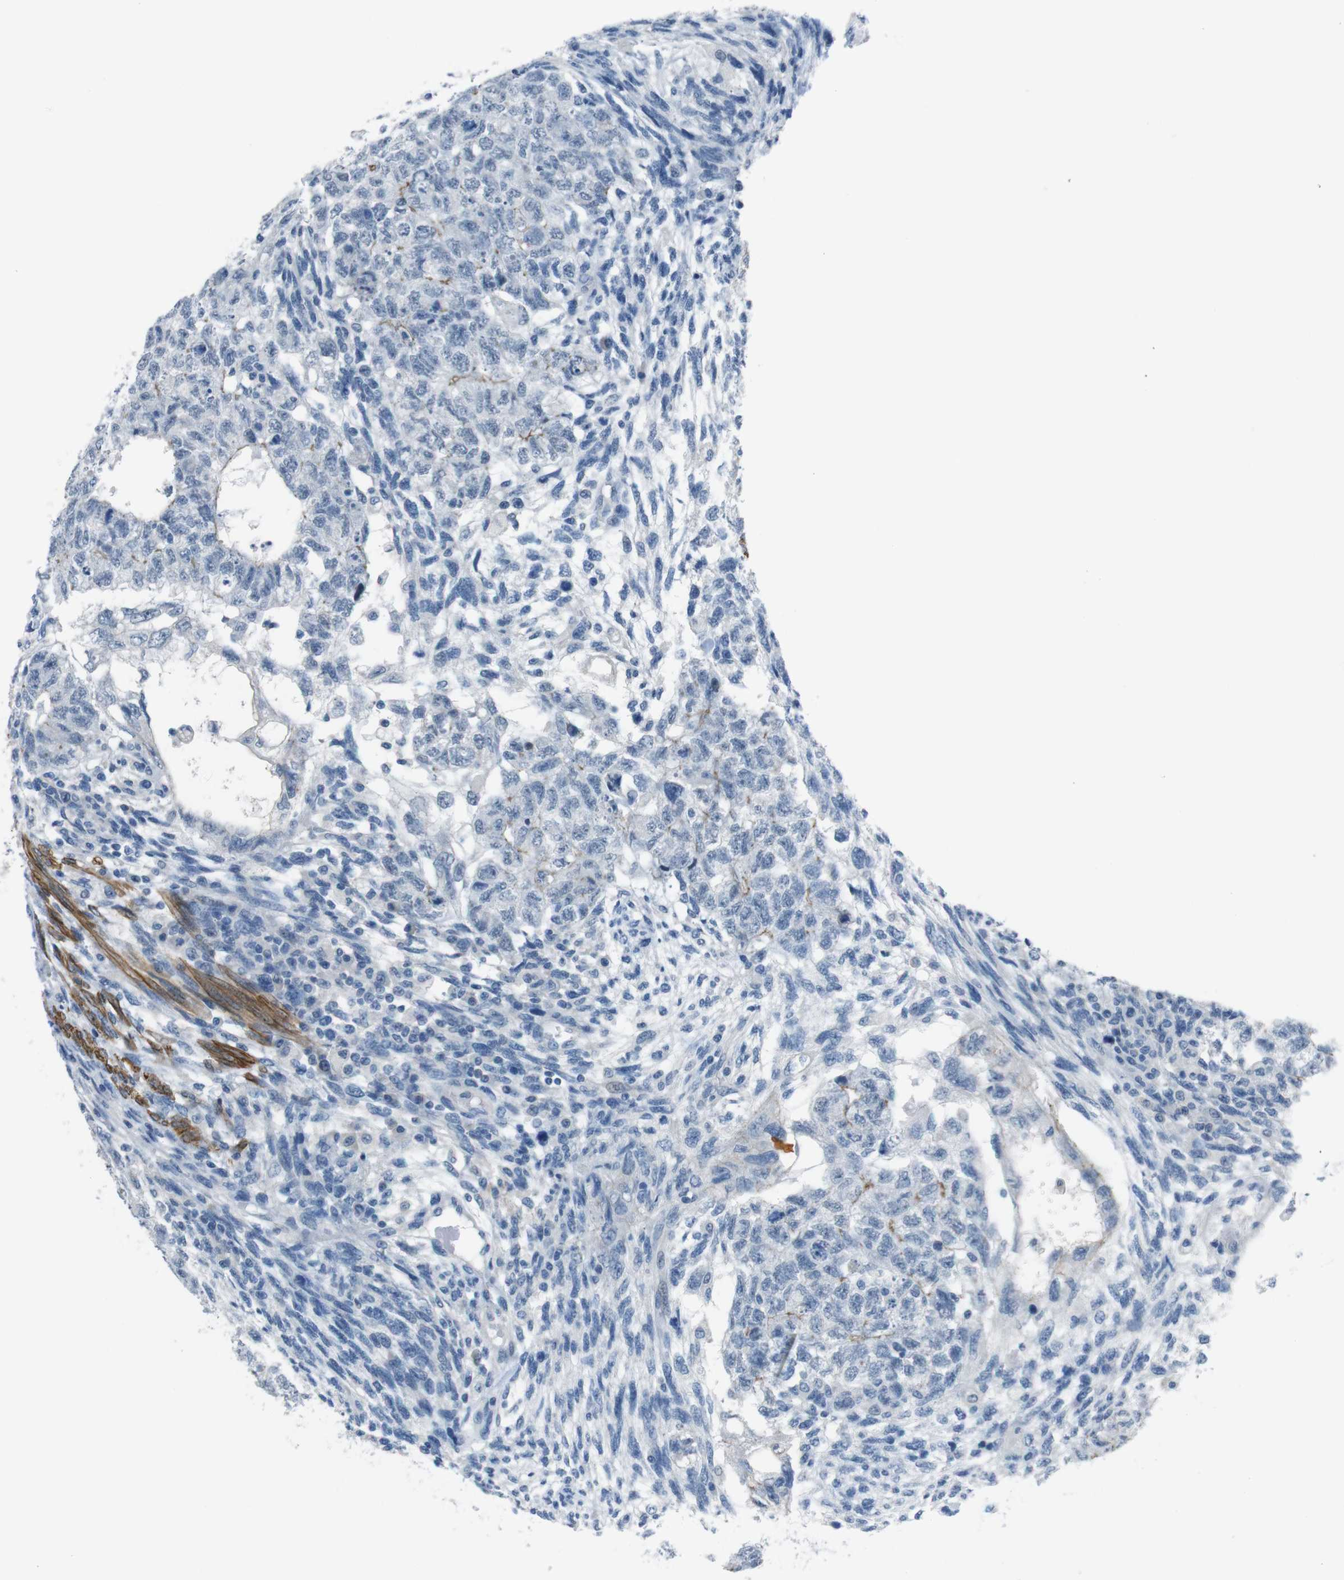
{"staining": {"intensity": "negative", "quantity": "none", "location": "none"}, "tissue": "testis cancer", "cell_type": "Tumor cells", "image_type": "cancer", "snomed": [{"axis": "morphology", "description": "Normal tissue, NOS"}, {"axis": "morphology", "description": "Carcinoma, Embryonal, NOS"}, {"axis": "topography", "description": "Testis"}], "caption": "Human testis embryonal carcinoma stained for a protein using IHC reveals no expression in tumor cells.", "gene": "HRH2", "patient": {"sex": "male", "age": 36}}